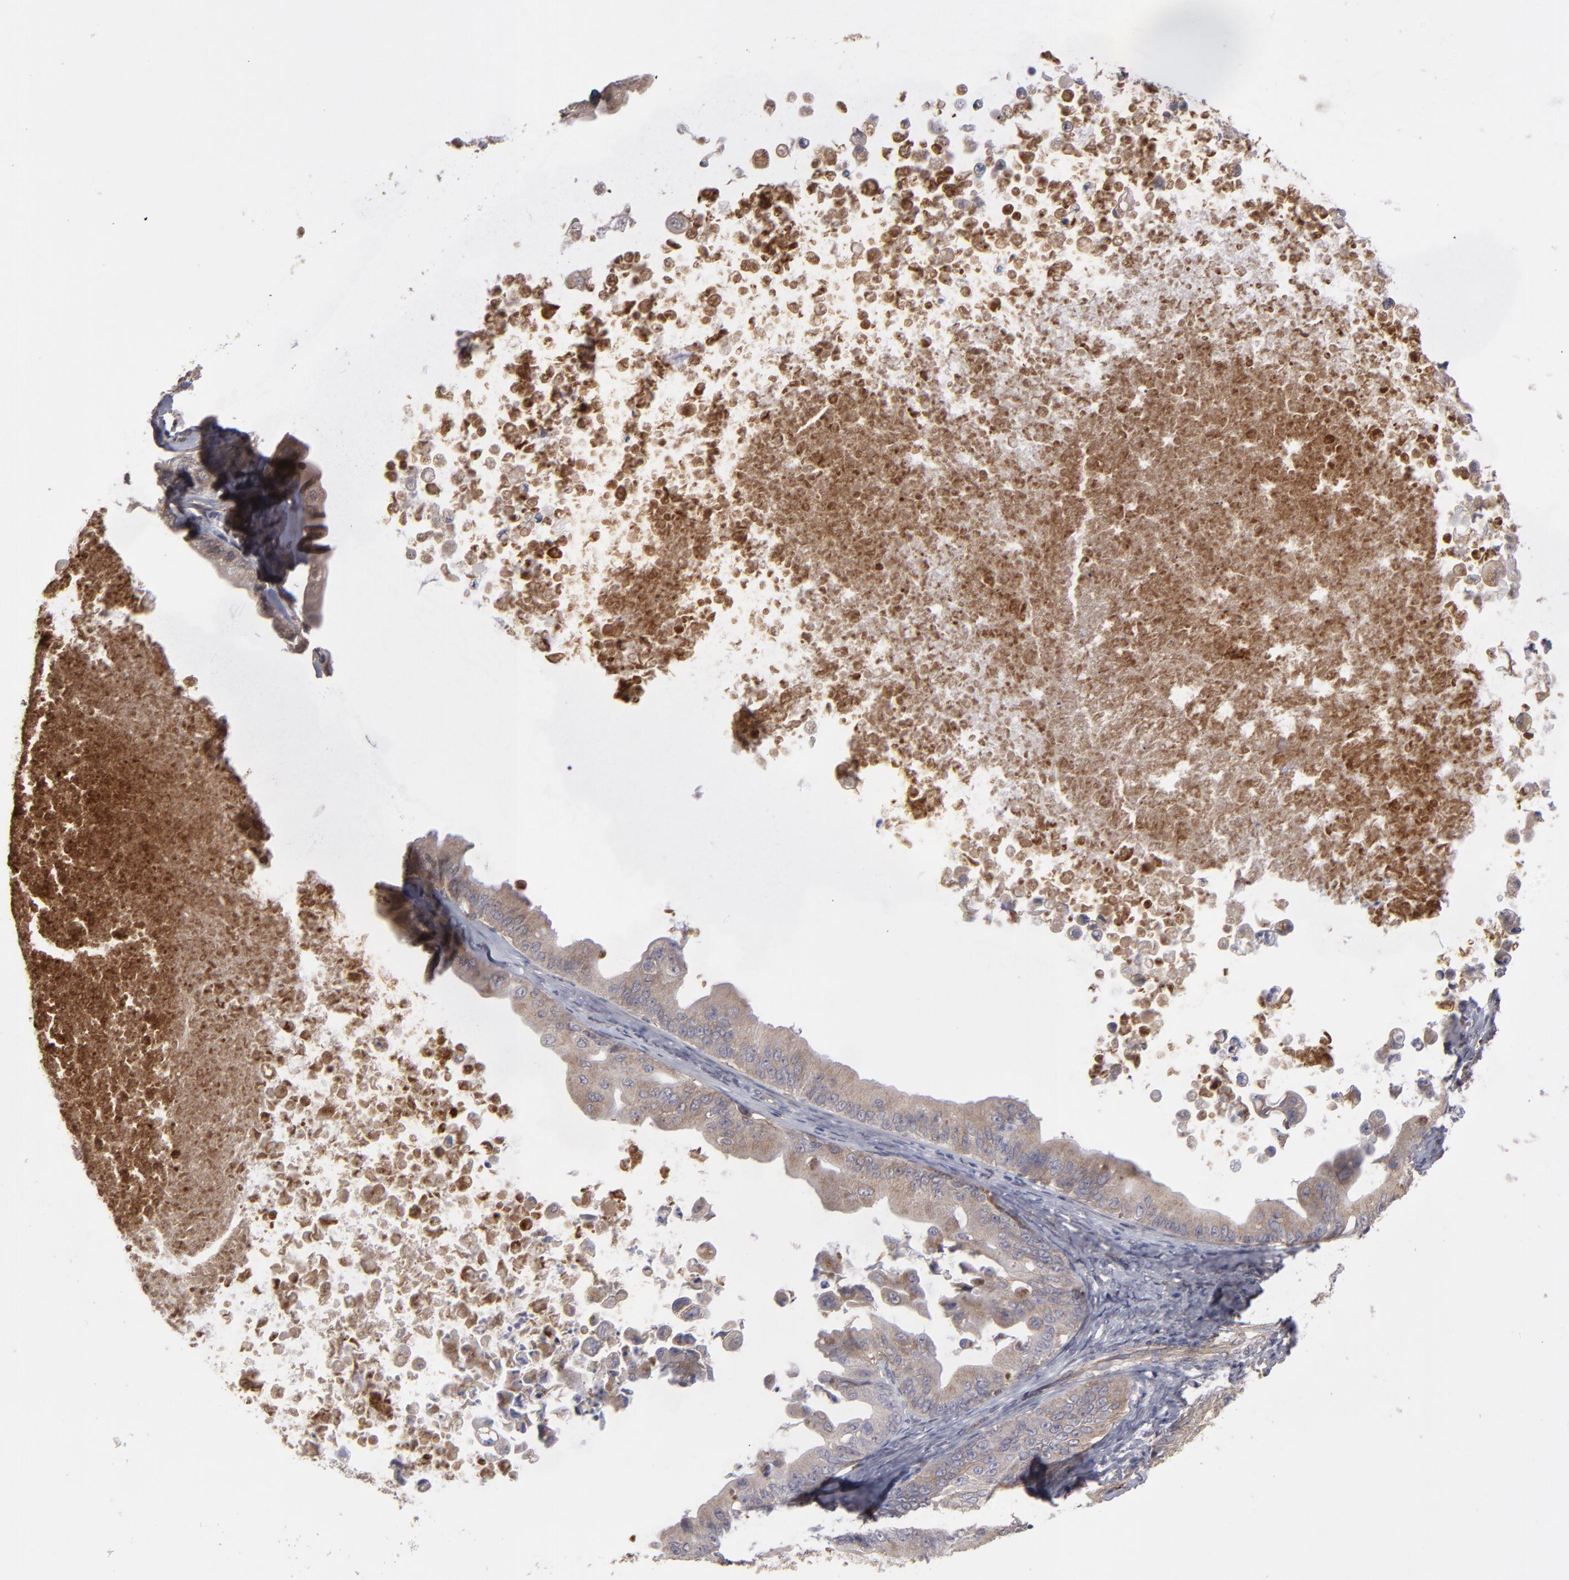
{"staining": {"intensity": "weak", "quantity": "25%-75%", "location": "cytoplasmic/membranous"}, "tissue": "ovarian cancer", "cell_type": "Tumor cells", "image_type": "cancer", "snomed": [{"axis": "morphology", "description": "Cystadenocarcinoma, mucinous, NOS"}, {"axis": "topography", "description": "Ovary"}], "caption": "Weak cytoplasmic/membranous expression is present in approximately 25%-75% of tumor cells in ovarian cancer (mucinous cystadenocarcinoma).", "gene": "ITGB5", "patient": {"sex": "female", "age": 37}}